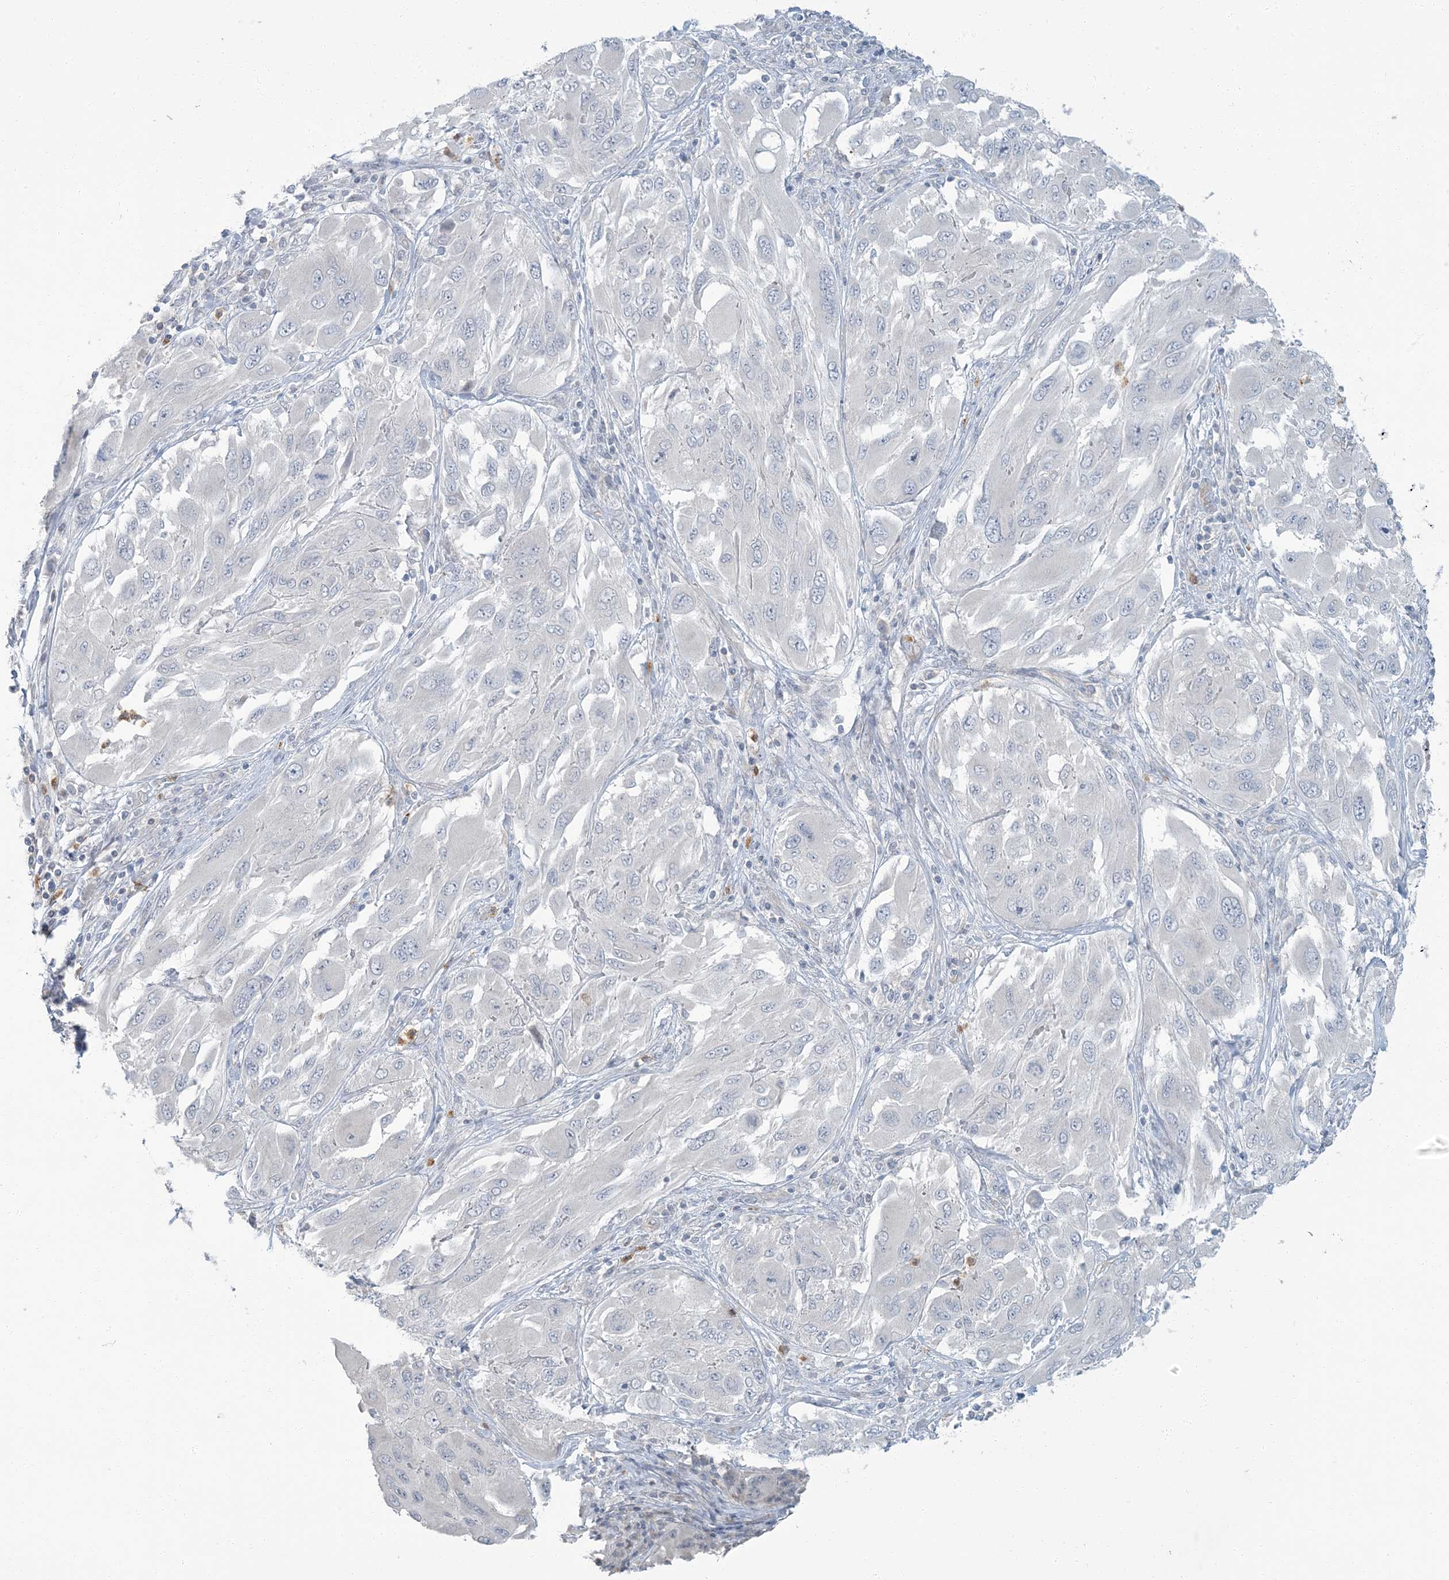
{"staining": {"intensity": "negative", "quantity": "none", "location": "none"}, "tissue": "melanoma", "cell_type": "Tumor cells", "image_type": "cancer", "snomed": [{"axis": "morphology", "description": "Malignant melanoma, NOS"}, {"axis": "topography", "description": "Skin"}], "caption": "Tumor cells are negative for brown protein staining in melanoma. (Immunohistochemistry, brightfield microscopy, high magnification).", "gene": "EPHA4", "patient": {"sex": "female", "age": 91}}